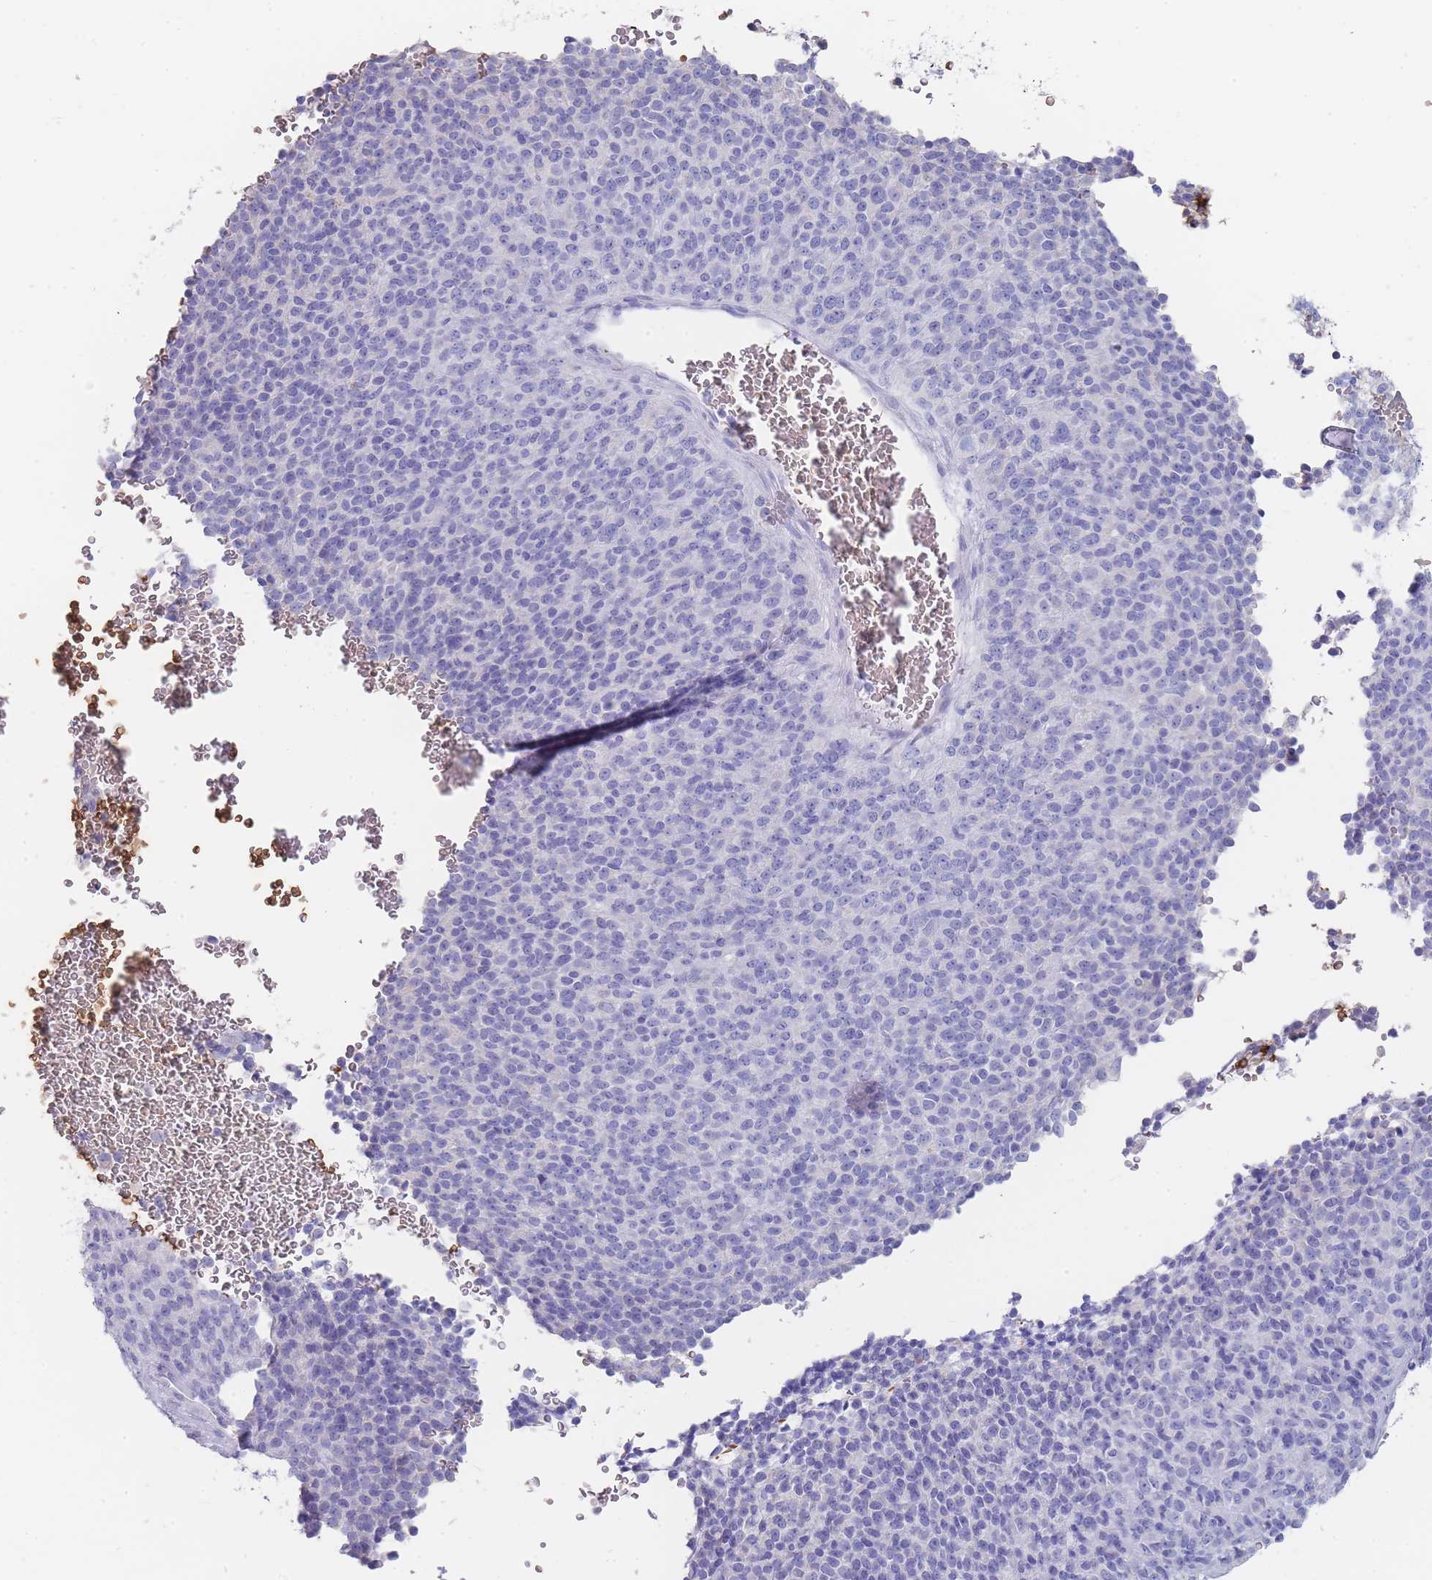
{"staining": {"intensity": "negative", "quantity": "none", "location": "none"}, "tissue": "melanoma", "cell_type": "Tumor cells", "image_type": "cancer", "snomed": [{"axis": "morphology", "description": "Malignant melanoma, Metastatic site"}, {"axis": "topography", "description": "Brain"}], "caption": "Tumor cells are negative for brown protein staining in malignant melanoma (metastatic site).", "gene": "HBG2", "patient": {"sex": "female", "age": 56}}